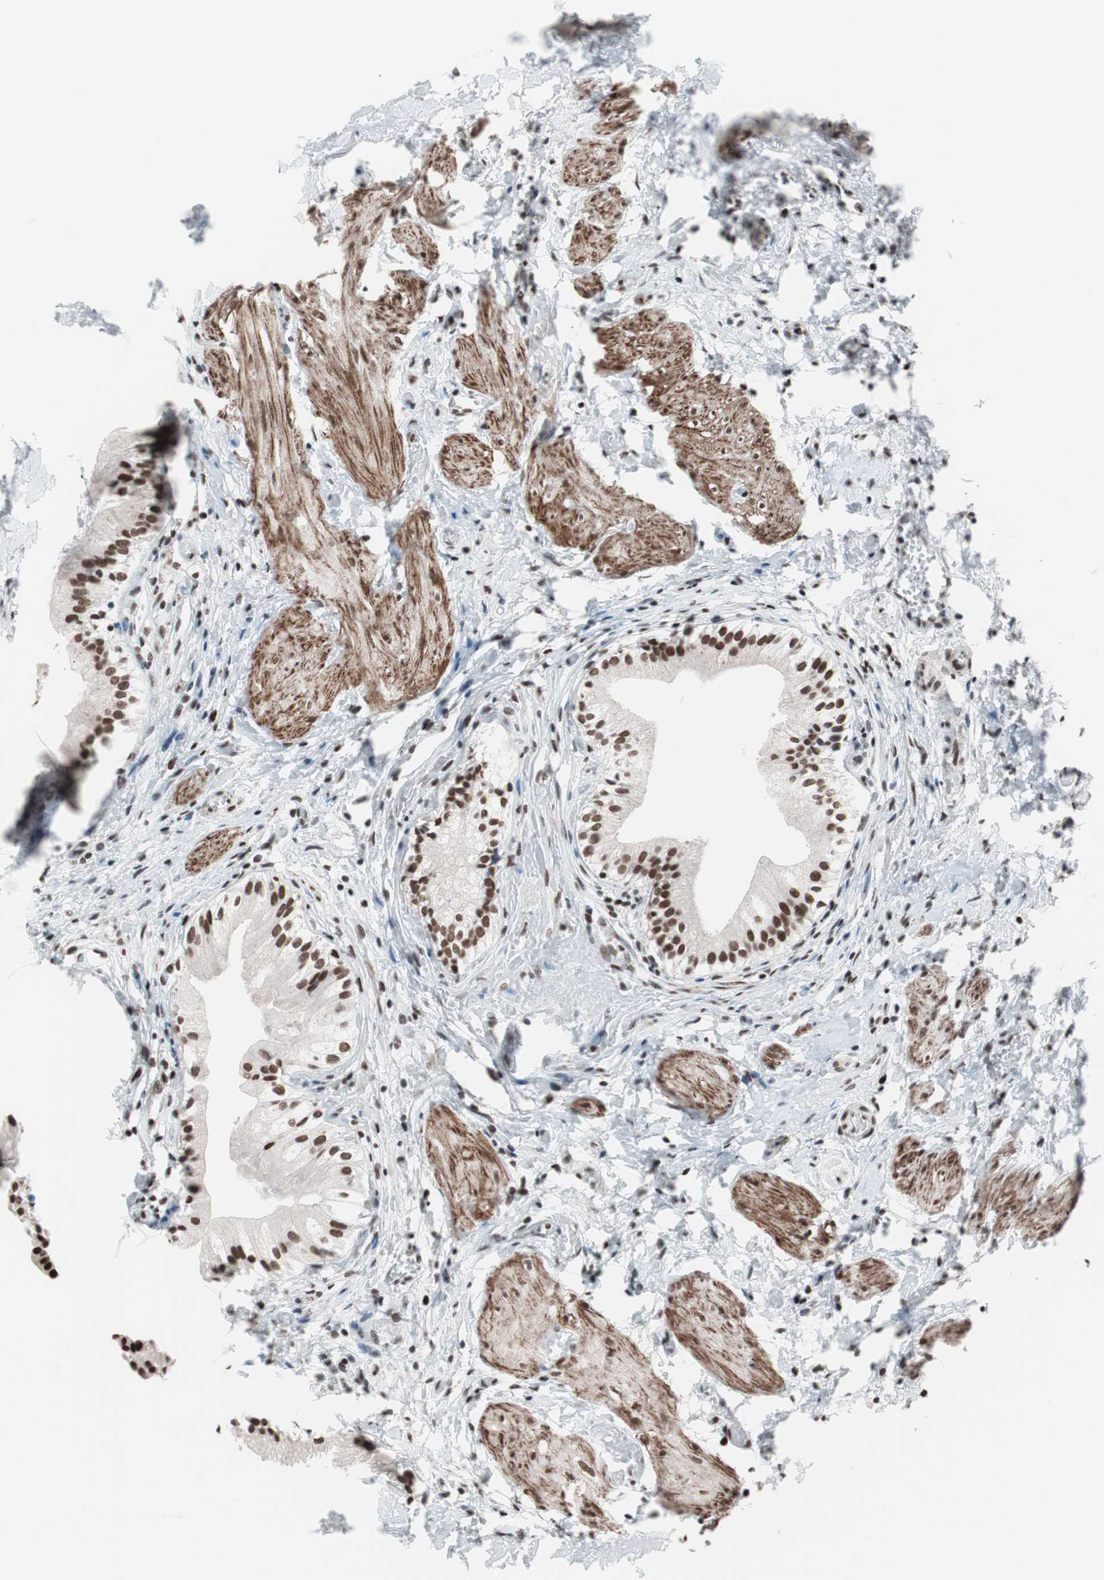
{"staining": {"intensity": "strong", "quantity": ">75%", "location": "nuclear"}, "tissue": "gallbladder", "cell_type": "Glandular cells", "image_type": "normal", "snomed": [{"axis": "morphology", "description": "Normal tissue, NOS"}, {"axis": "topography", "description": "Gallbladder"}], "caption": "Unremarkable gallbladder shows strong nuclear positivity in about >75% of glandular cells.", "gene": "ARID1A", "patient": {"sex": "male", "age": 65}}